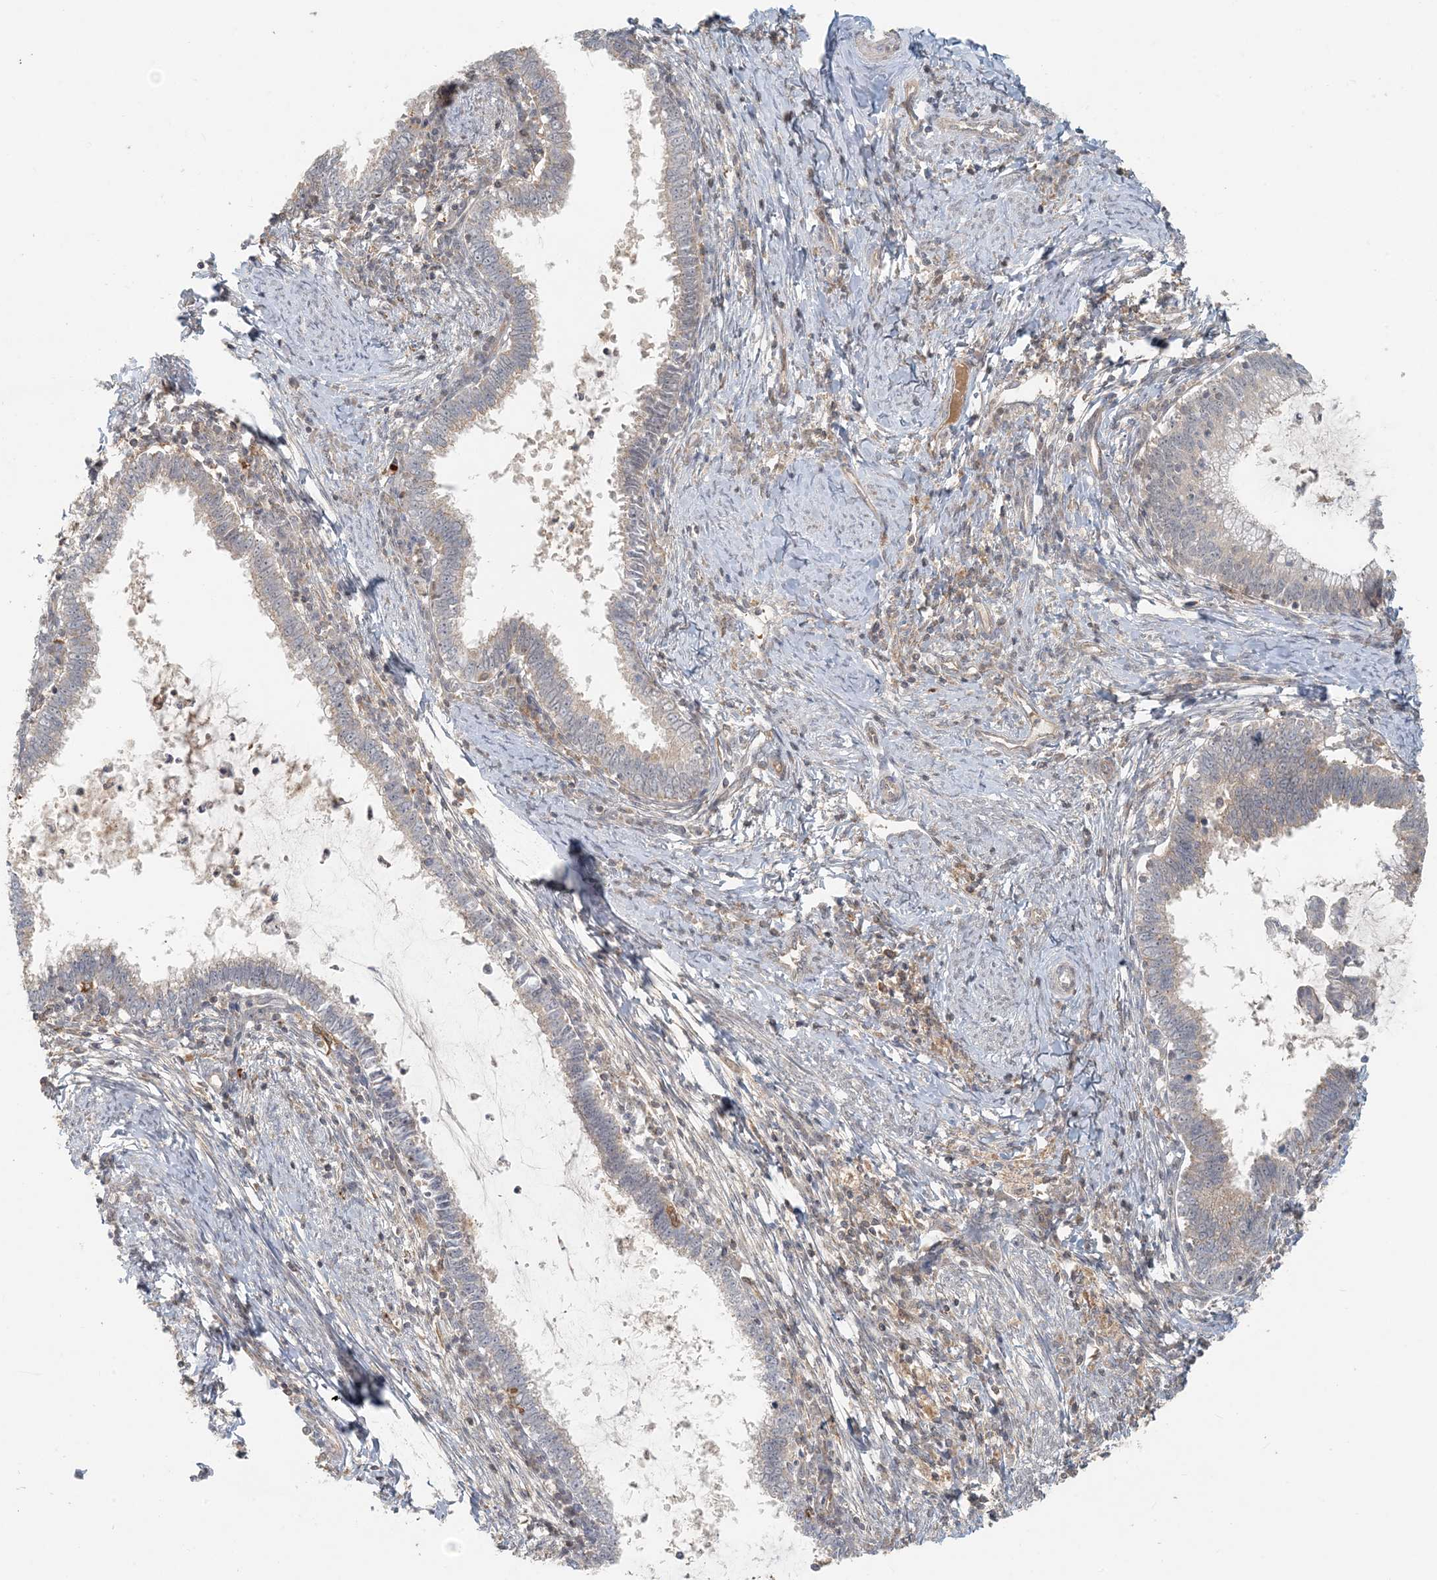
{"staining": {"intensity": "weak", "quantity": "25%-75%", "location": "cytoplasmic/membranous"}, "tissue": "cervical cancer", "cell_type": "Tumor cells", "image_type": "cancer", "snomed": [{"axis": "morphology", "description": "Adenocarcinoma, NOS"}, {"axis": "topography", "description": "Cervix"}], "caption": "Immunohistochemistry of cervical adenocarcinoma displays low levels of weak cytoplasmic/membranous expression in approximately 25%-75% of tumor cells.", "gene": "OBI1", "patient": {"sex": "female", "age": 36}}